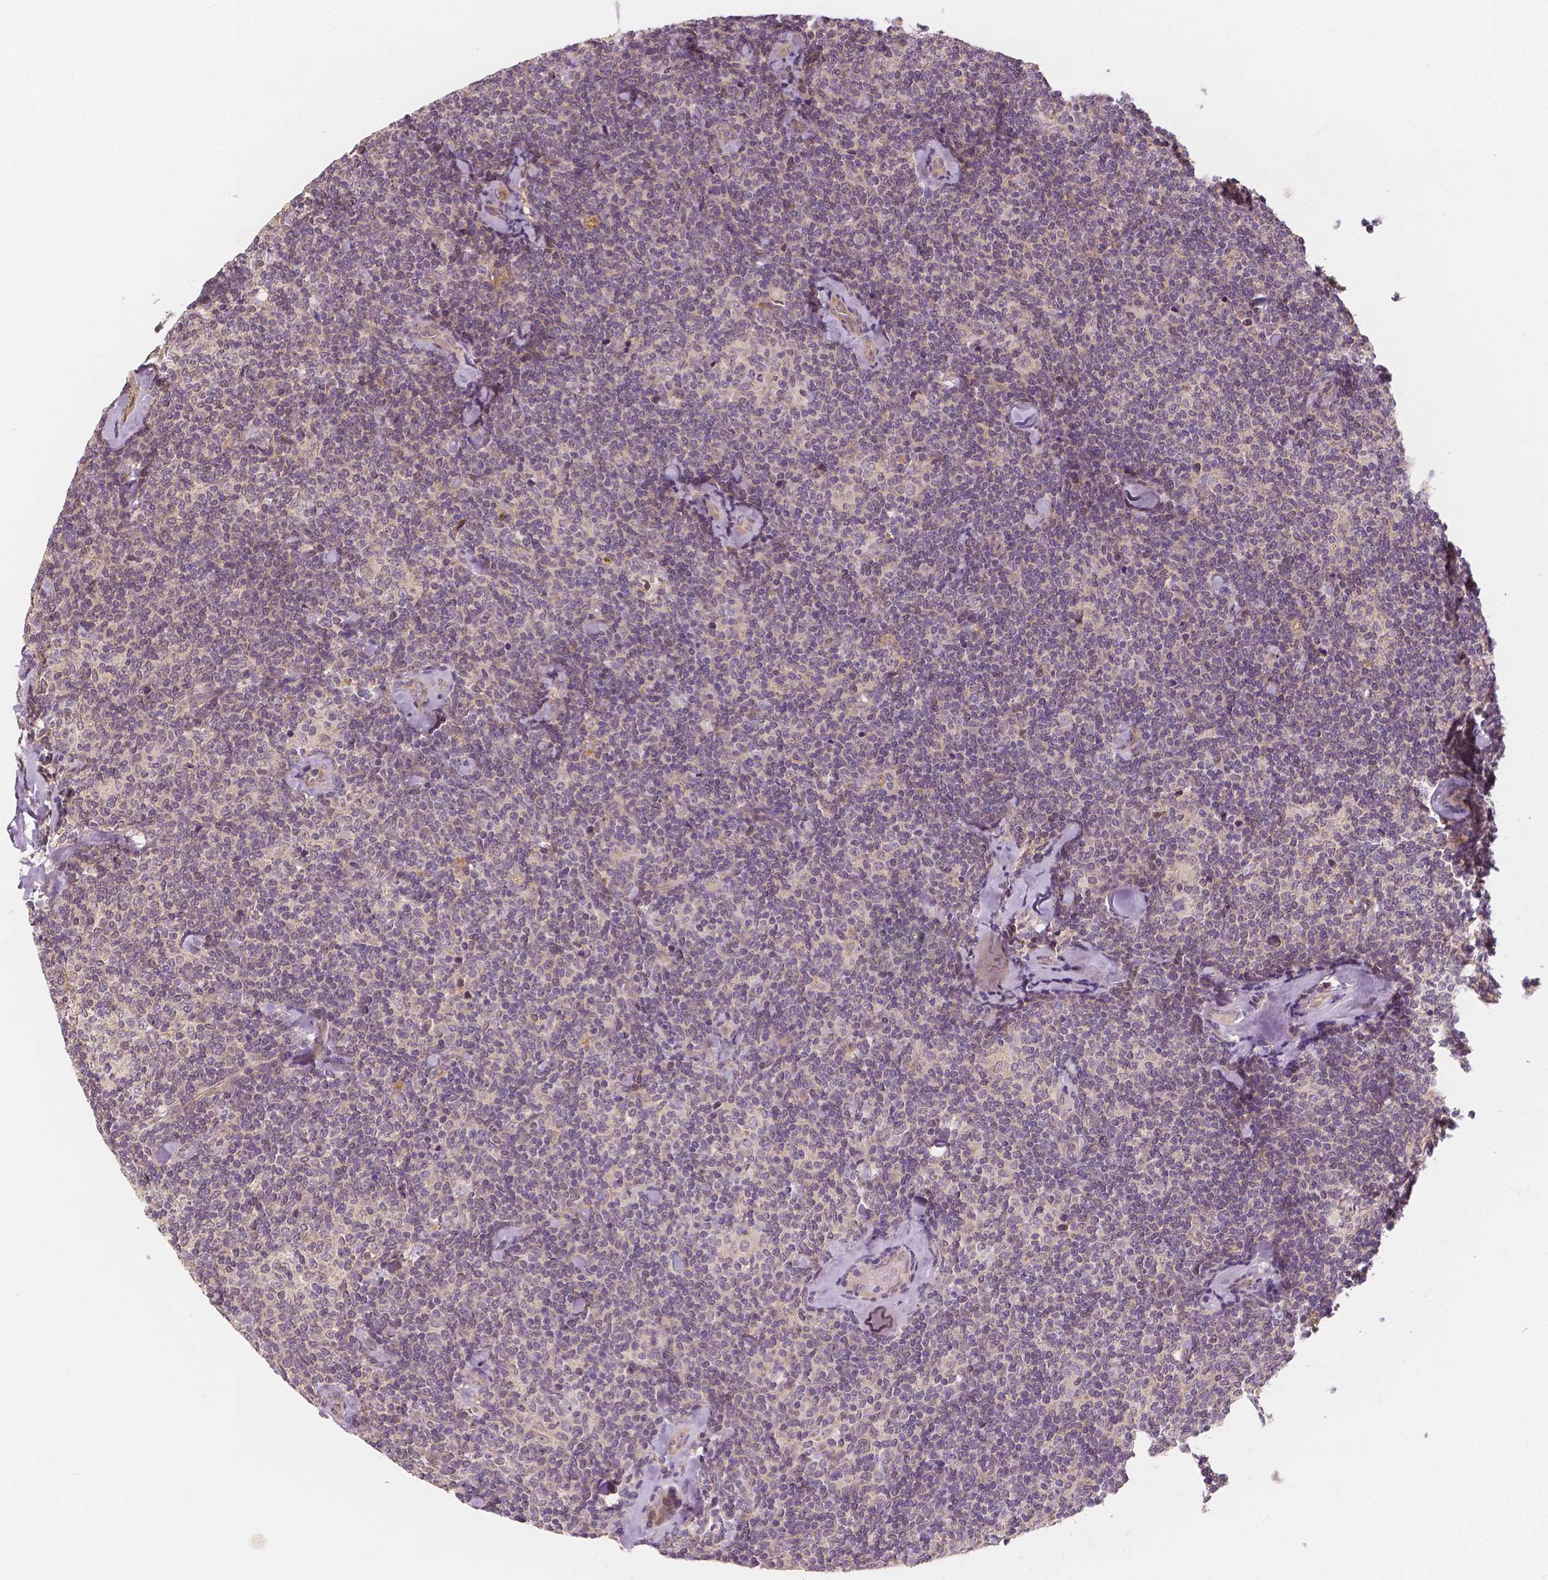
{"staining": {"intensity": "negative", "quantity": "none", "location": "none"}, "tissue": "lymphoma", "cell_type": "Tumor cells", "image_type": "cancer", "snomed": [{"axis": "morphology", "description": "Malignant lymphoma, non-Hodgkin's type, Low grade"}, {"axis": "topography", "description": "Lymph node"}], "caption": "Tumor cells are negative for protein expression in human malignant lymphoma, non-Hodgkin's type (low-grade).", "gene": "SNX12", "patient": {"sex": "female", "age": 56}}